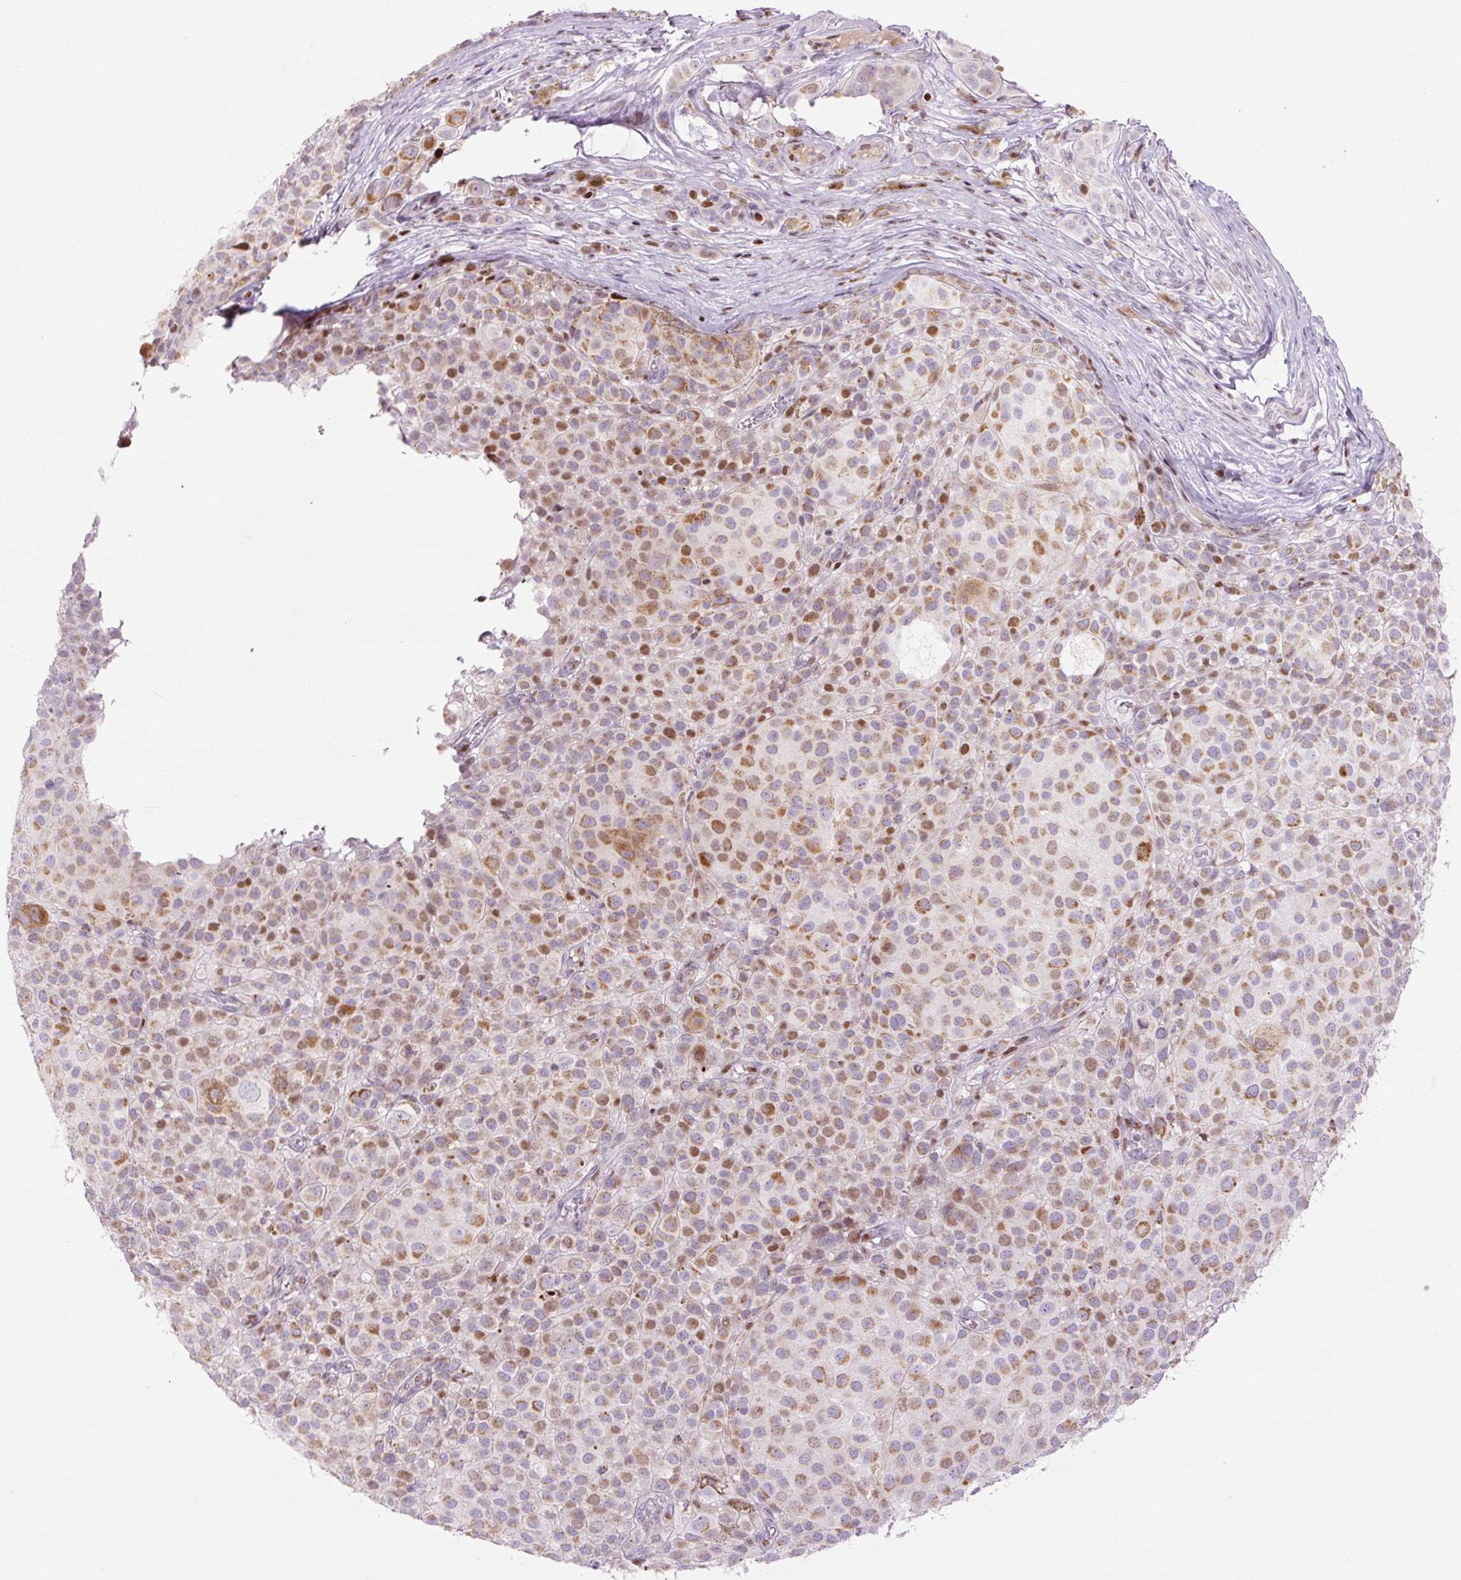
{"staining": {"intensity": "moderate", "quantity": "25%-75%", "location": "cytoplasmic/membranous"}, "tissue": "melanoma", "cell_type": "Tumor cells", "image_type": "cancer", "snomed": [{"axis": "morphology", "description": "Malignant melanoma, NOS"}, {"axis": "topography", "description": "Skin"}], "caption": "Melanoma tissue displays moderate cytoplasmic/membranous staining in about 25%-75% of tumor cells, visualized by immunohistochemistry.", "gene": "TMEM177", "patient": {"sex": "male", "age": 64}}